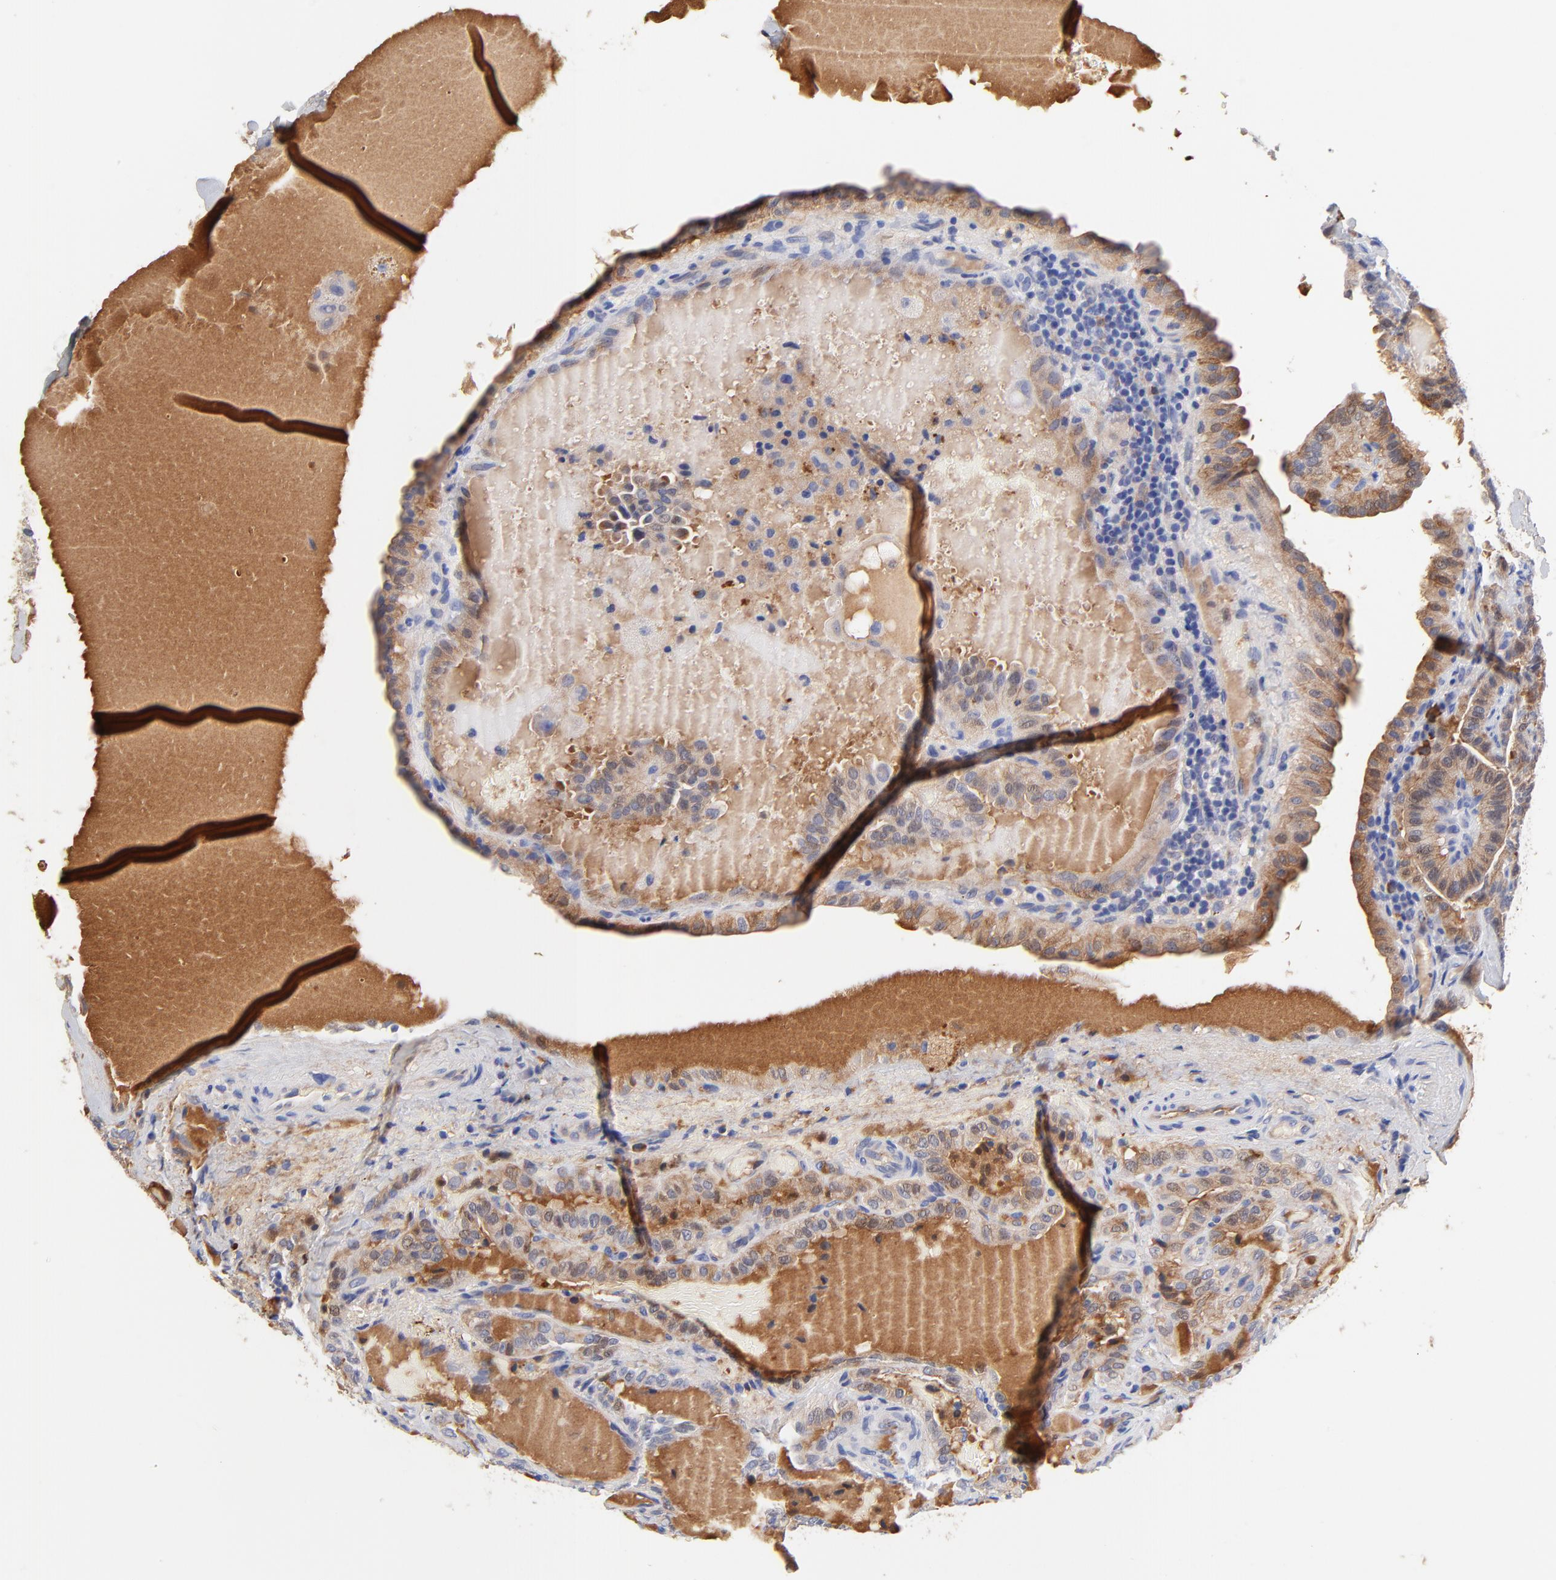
{"staining": {"intensity": "weak", "quantity": "25%-75%", "location": "cytoplasmic/membranous"}, "tissue": "thyroid cancer", "cell_type": "Tumor cells", "image_type": "cancer", "snomed": [{"axis": "morphology", "description": "Papillary adenocarcinoma, NOS"}, {"axis": "topography", "description": "Thyroid gland"}], "caption": "IHC image of neoplastic tissue: human thyroid cancer stained using immunohistochemistry shows low levels of weak protein expression localized specifically in the cytoplasmic/membranous of tumor cells, appearing as a cytoplasmic/membranous brown color.", "gene": "IGLV3-10", "patient": {"sex": "male", "age": 77}}